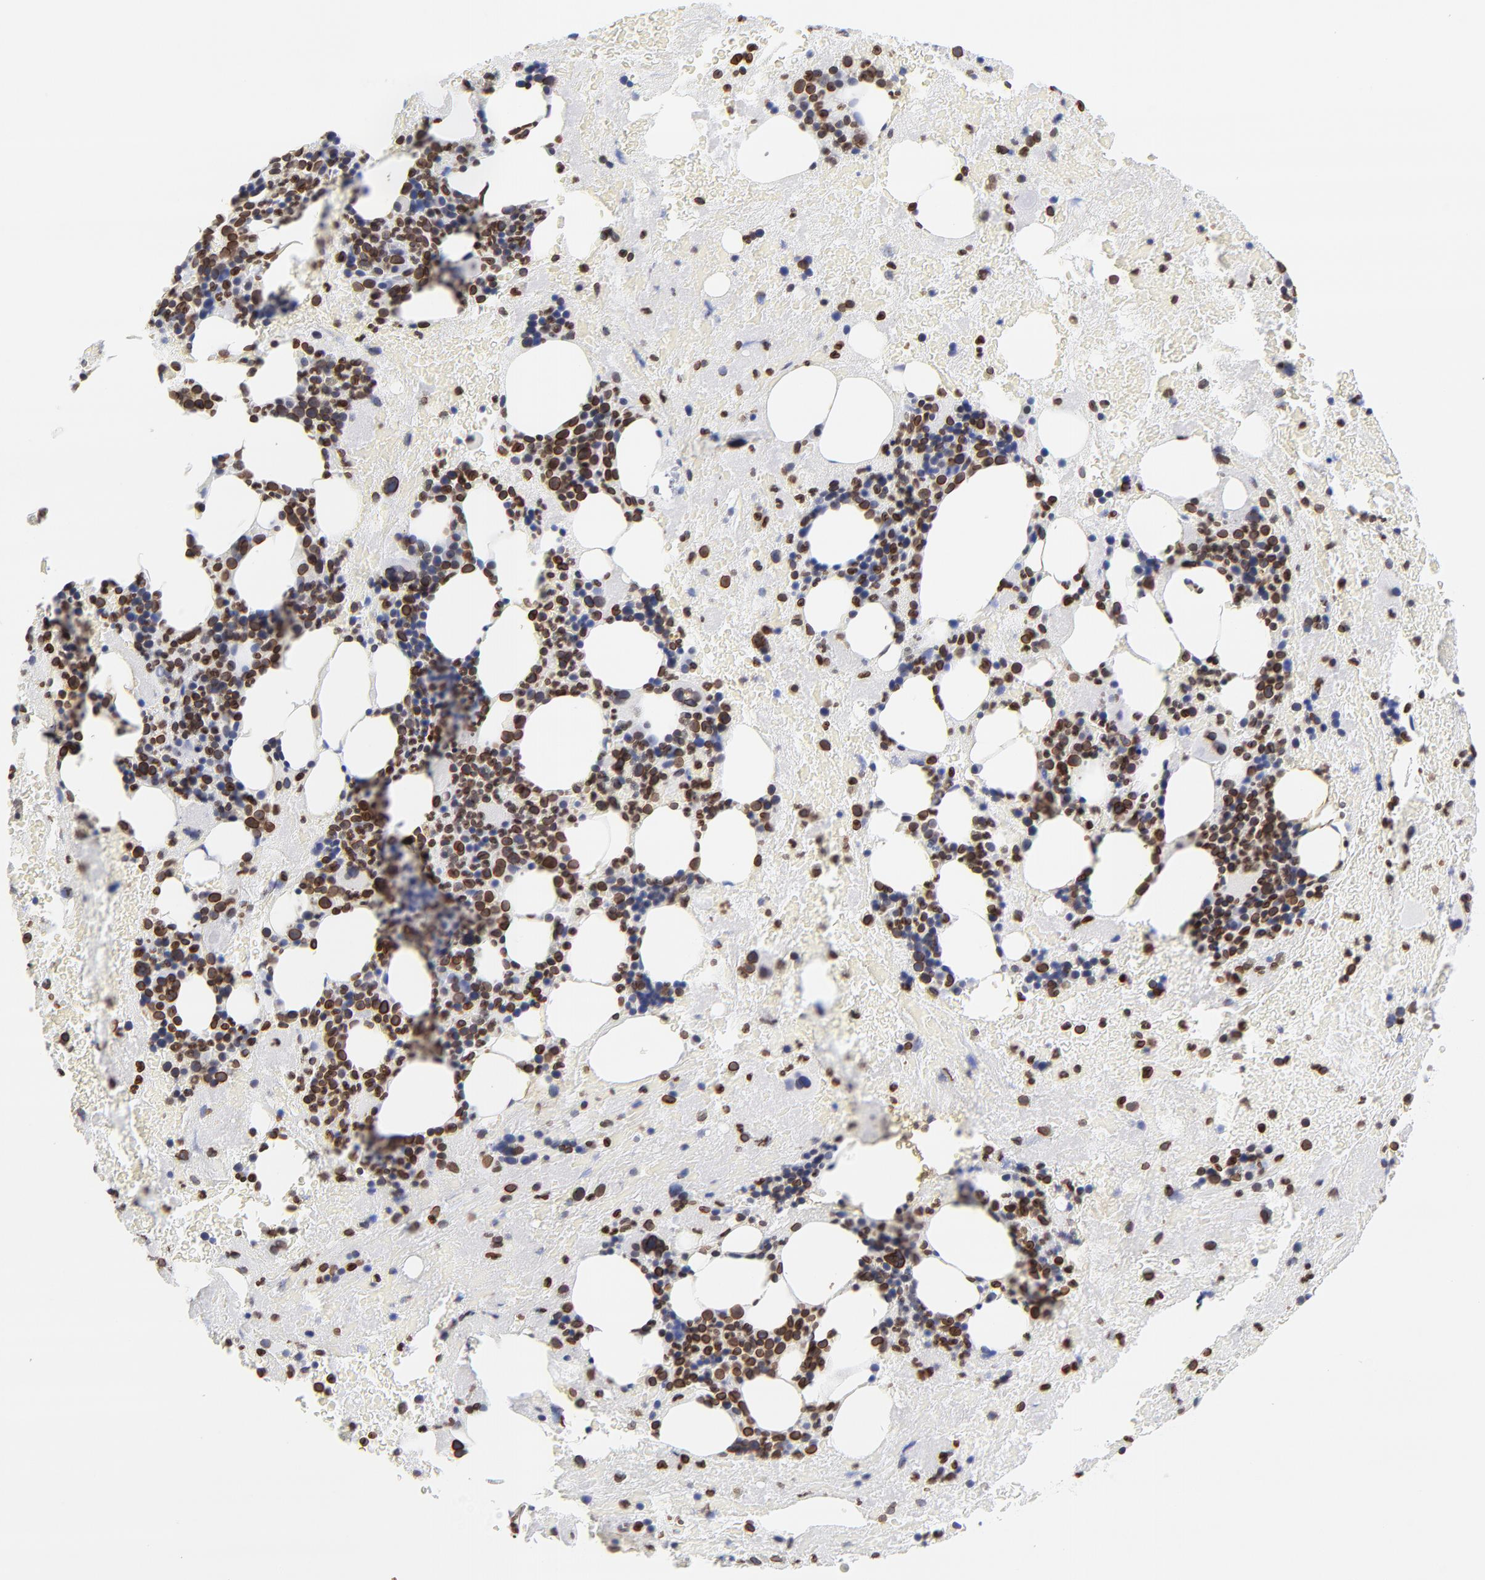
{"staining": {"intensity": "strong", "quantity": ">75%", "location": "cytoplasmic/membranous,nuclear"}, "tissue": "bone marrow", "cell_type": "Hematopoietic cells", "image_type": "normal", "snomed": [{"axis": "morphology", "description": "Normal tissue, NOS"}, {"axis": "topography", "description": "Bone marrow"}], "caption": "Immunohistochemical staining of benign human bone marrow displays strong cytoplasmic/membranous,nuclear protein positivity in approximately >75% of hematopoietic cells.", "gene": "THAP7", "patient": {"sex": "male", "age": 76}}